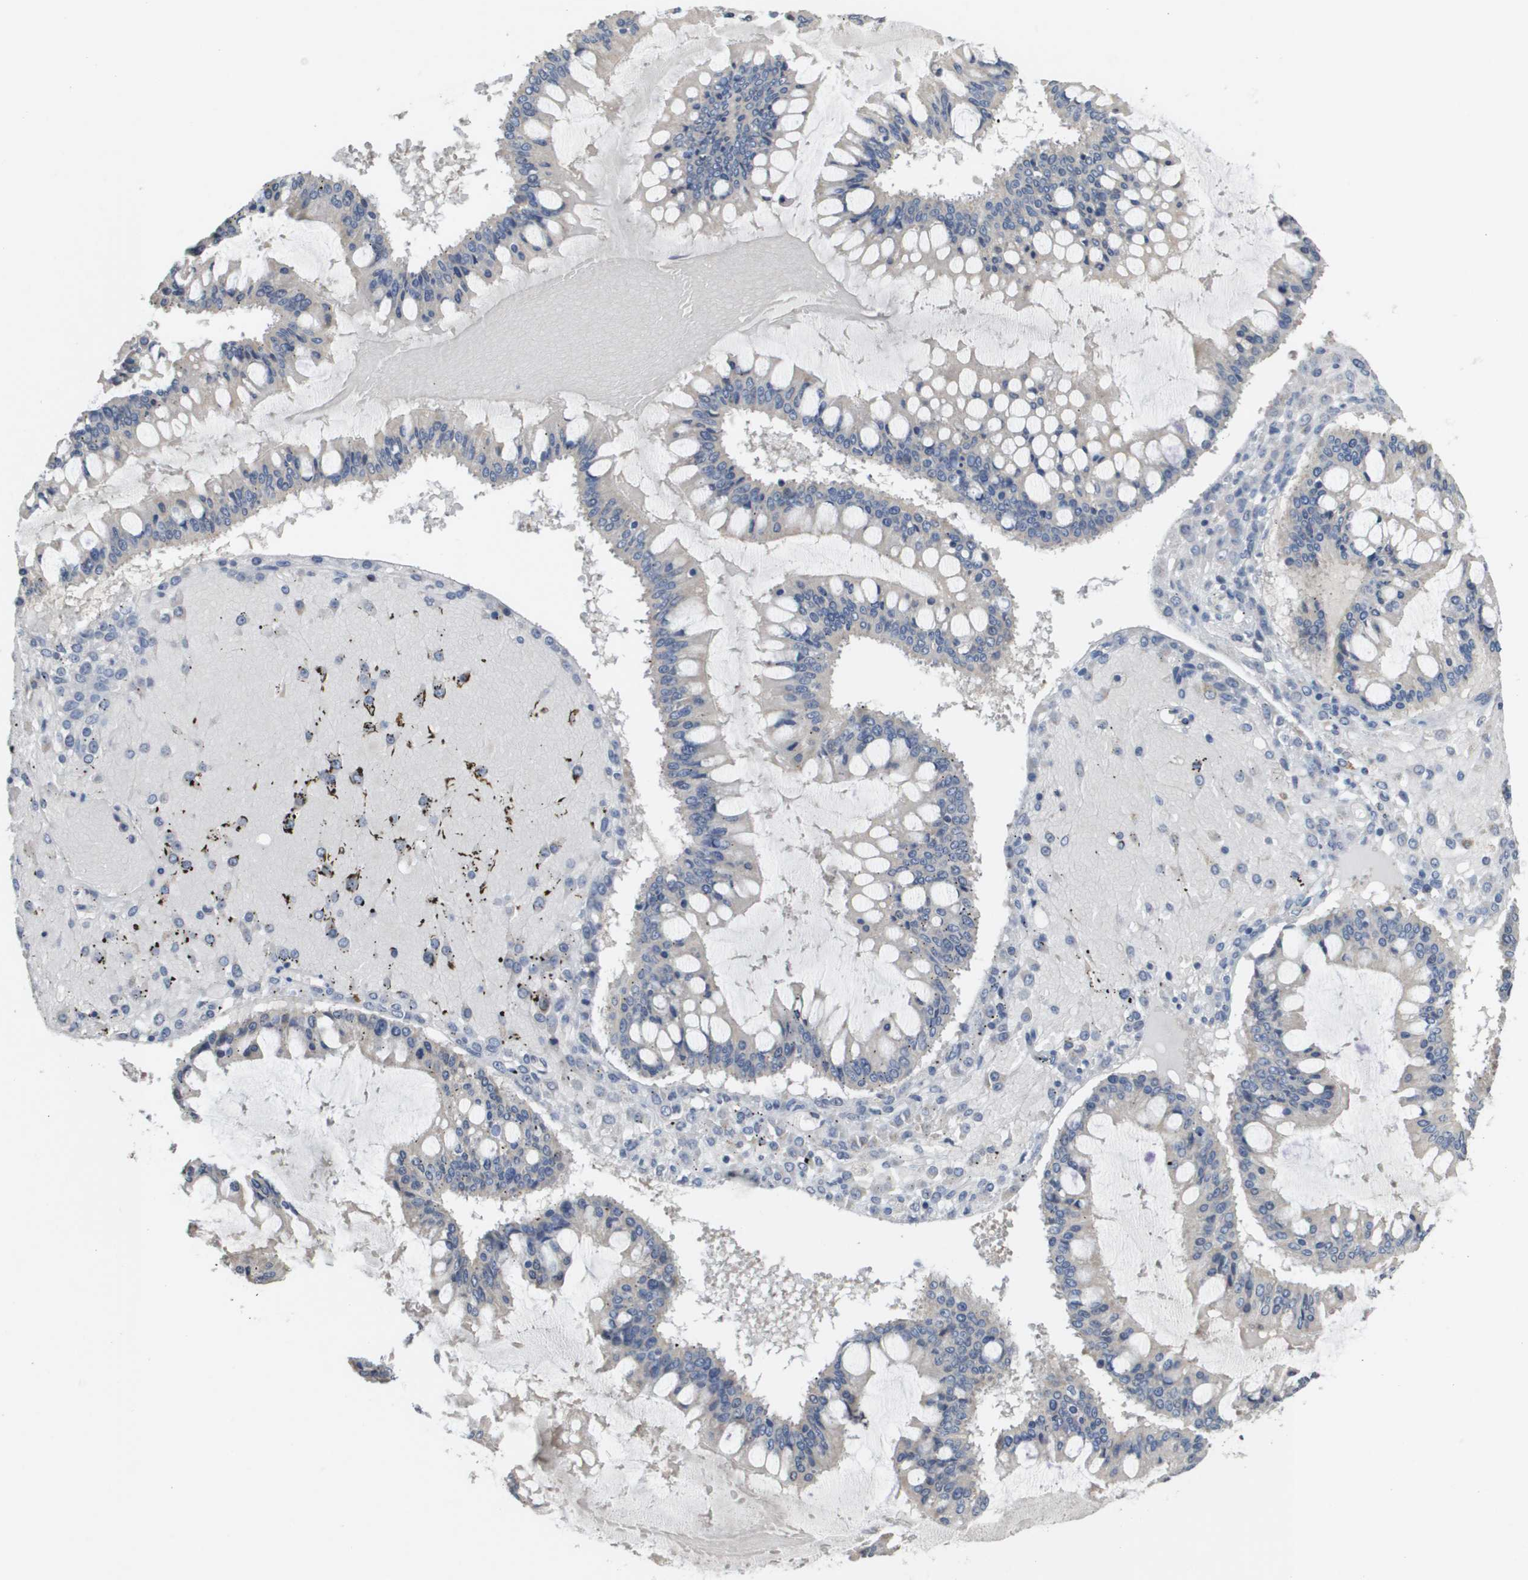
{"staining": {"intensity": "negative", "quantity": "none", "location": "none"}, "tissue": "ovarian cancer", "cell_type": "Tumor cells", "image_type": "cancer", "snomed": [{"axis": "morphology", "description": "Cystadenocarcinoma, mucinous, NOS"}, {"axis": "topography", "description": "Ovary"}], "caption": "Ovarian cancer was stained to show a protein in brown. There is no significant expression in tumor cells. Brightfield microscopy of immunohistochemistry (IHC) stained with DAB (brown) and hematoxylin (blue), captured at high magnification.", "gene": "CAPN11", "patient": {"sex": "female", "age": 73}}